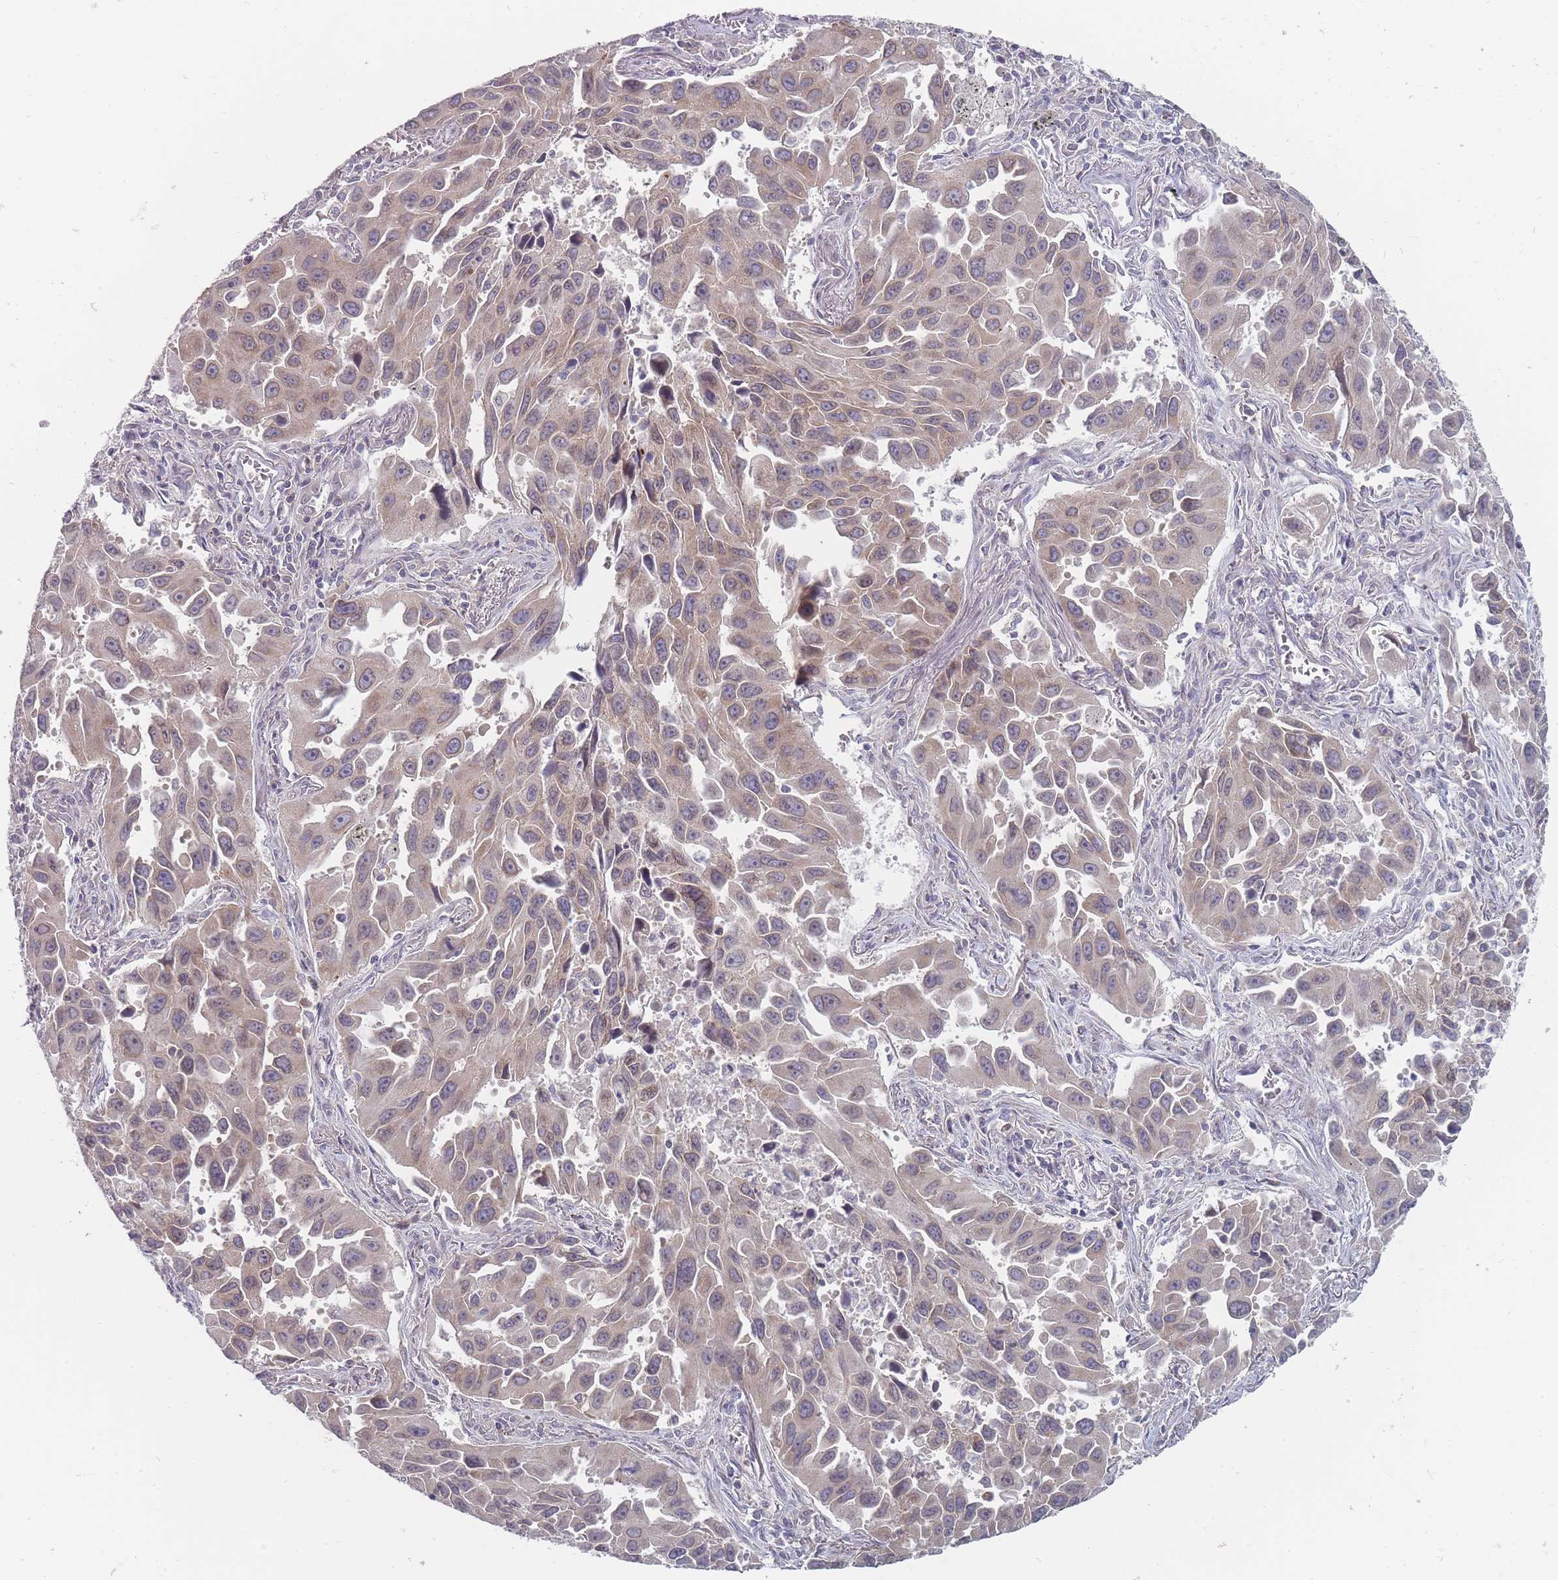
{"staining": {"intensity": "moderate", "quantity": "25%-75%", "location": "cytoplasmic/membranous"}, "tissue": "lung cancer", "cell_type": "Tumor cells", "image_type": "cancer", "snomed": [{"axis": "morphology", "description": "Adenocarcinoma, NOS"}, {"axis": "topography", "description": "Lung"}], "caption": "Immunohistochemical staining of adenocarcinoma (lung) displays medium levels of moderate cytoplasmic/membranous expression in approximately 25%-75% of tumor cells.", "gene": "PCDH12", "patient": {"sex": "male", "age": 66}}